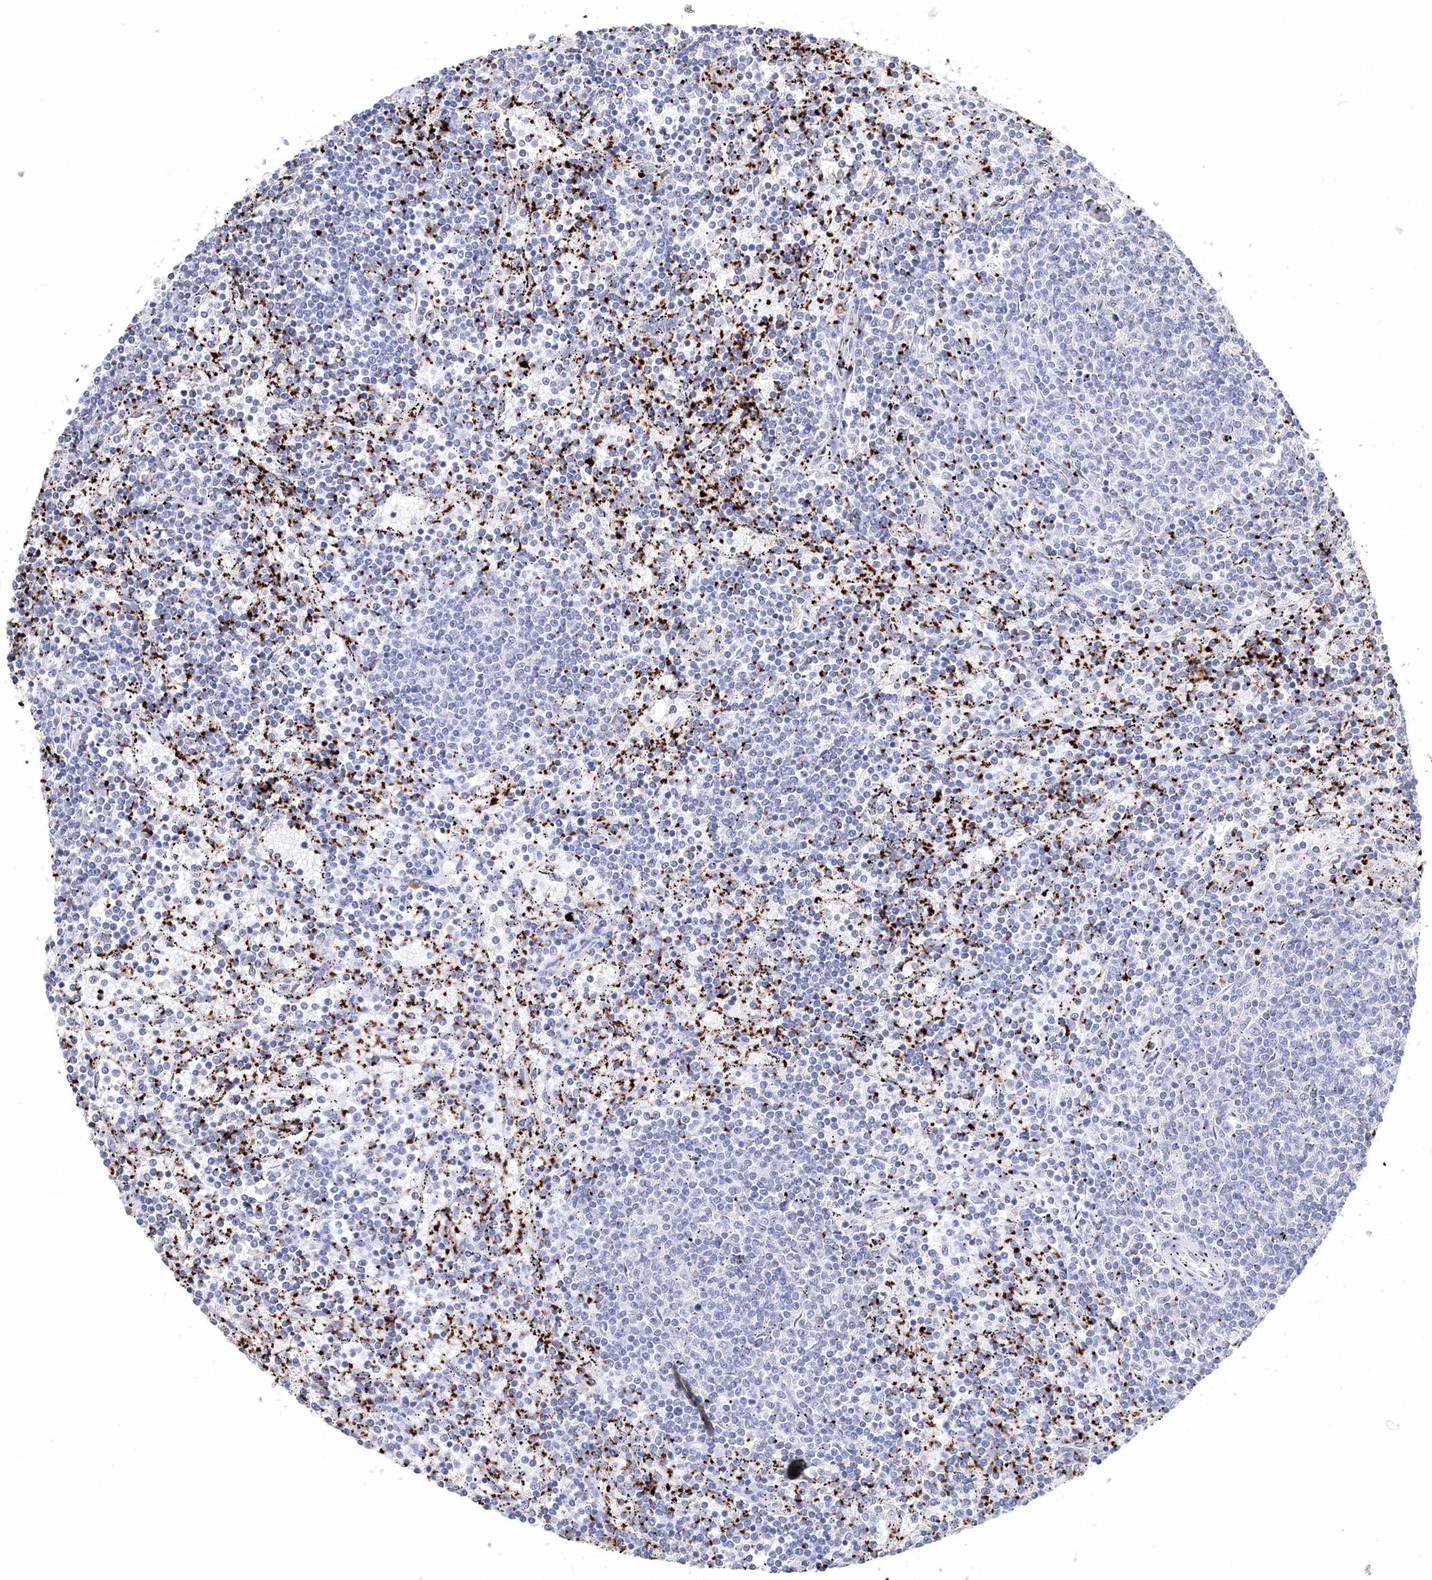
{"staining": {"intensity": "negative", "quantity": "none", "location": "none"}, "tissue": "lymphoma", "cell_type": "Tumor cells", "image_type": "cancer", "snomed": [{"axis": "morphology", "description": "Malignant lymphoma, non-Hodgkin's type, Low grade"}, {"axis": "topography", "description": "Spleen"}], "caption": "Human lymphoma stained for a protein using IHC shows no staining in tumor cells.", "gene": "MYOZ2", "patient": {"sex": "female", "age": 50}}